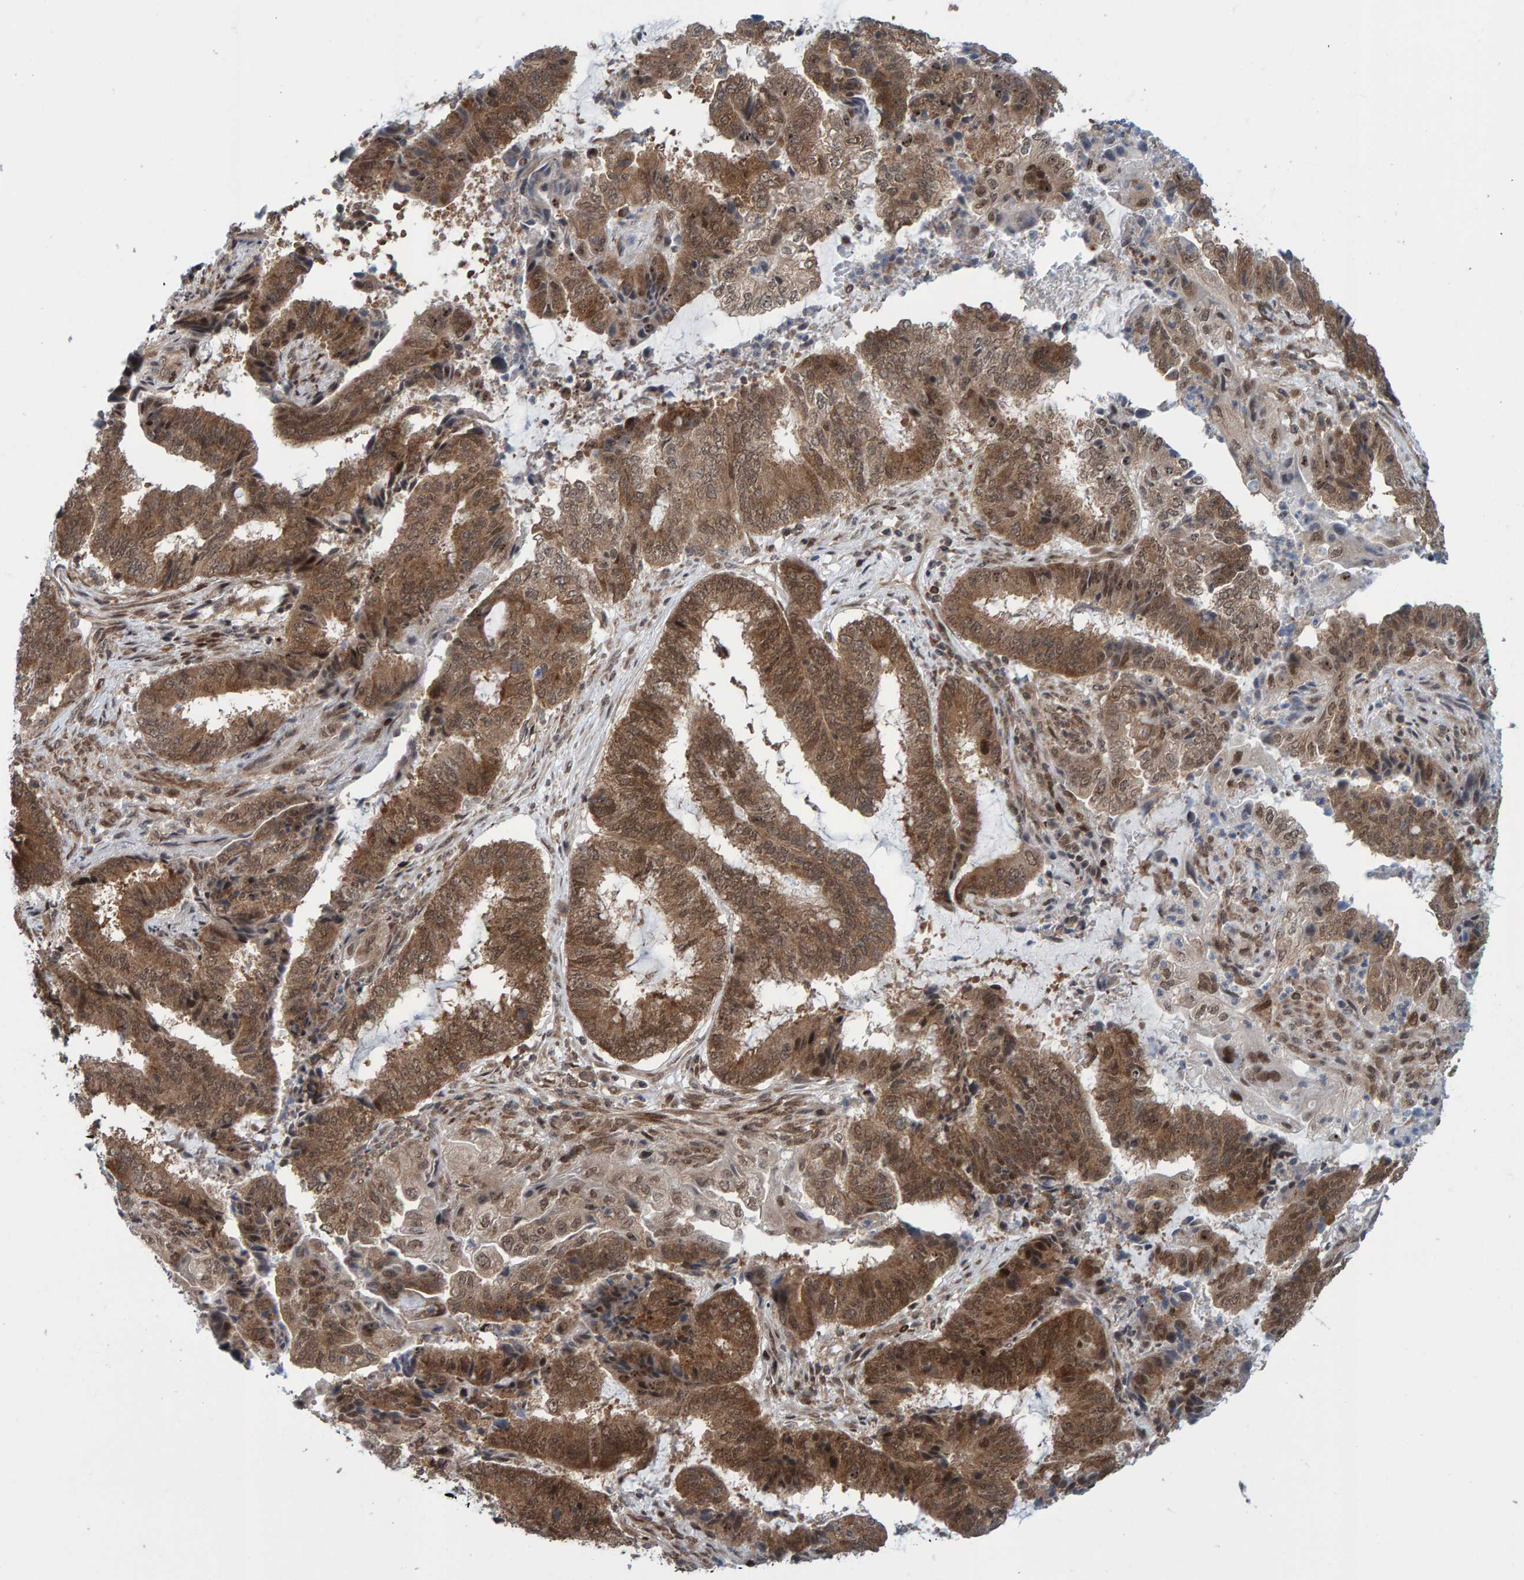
{"staining": {"intensity": "moderate", "quantity": ">75%", "location": "cytoplasmic/membranous"}, "tissue": "endometrial cancer", "cell_type": "Tumor cells", "image_type": "cancer", "snomed": [{"axis": "morphology", "description": "Adenocarcinoma, NOS"}, {"axis": "topography", "description": "Endometrium"}], "caption": "An image of human endometrial adenocarcinoma stained for a protein demonstrates moderate cytoplasmic/membranous brown staining in tumor cells.", "gene": "ZNF366", "patient": {"sex": "female", "age": 51}}